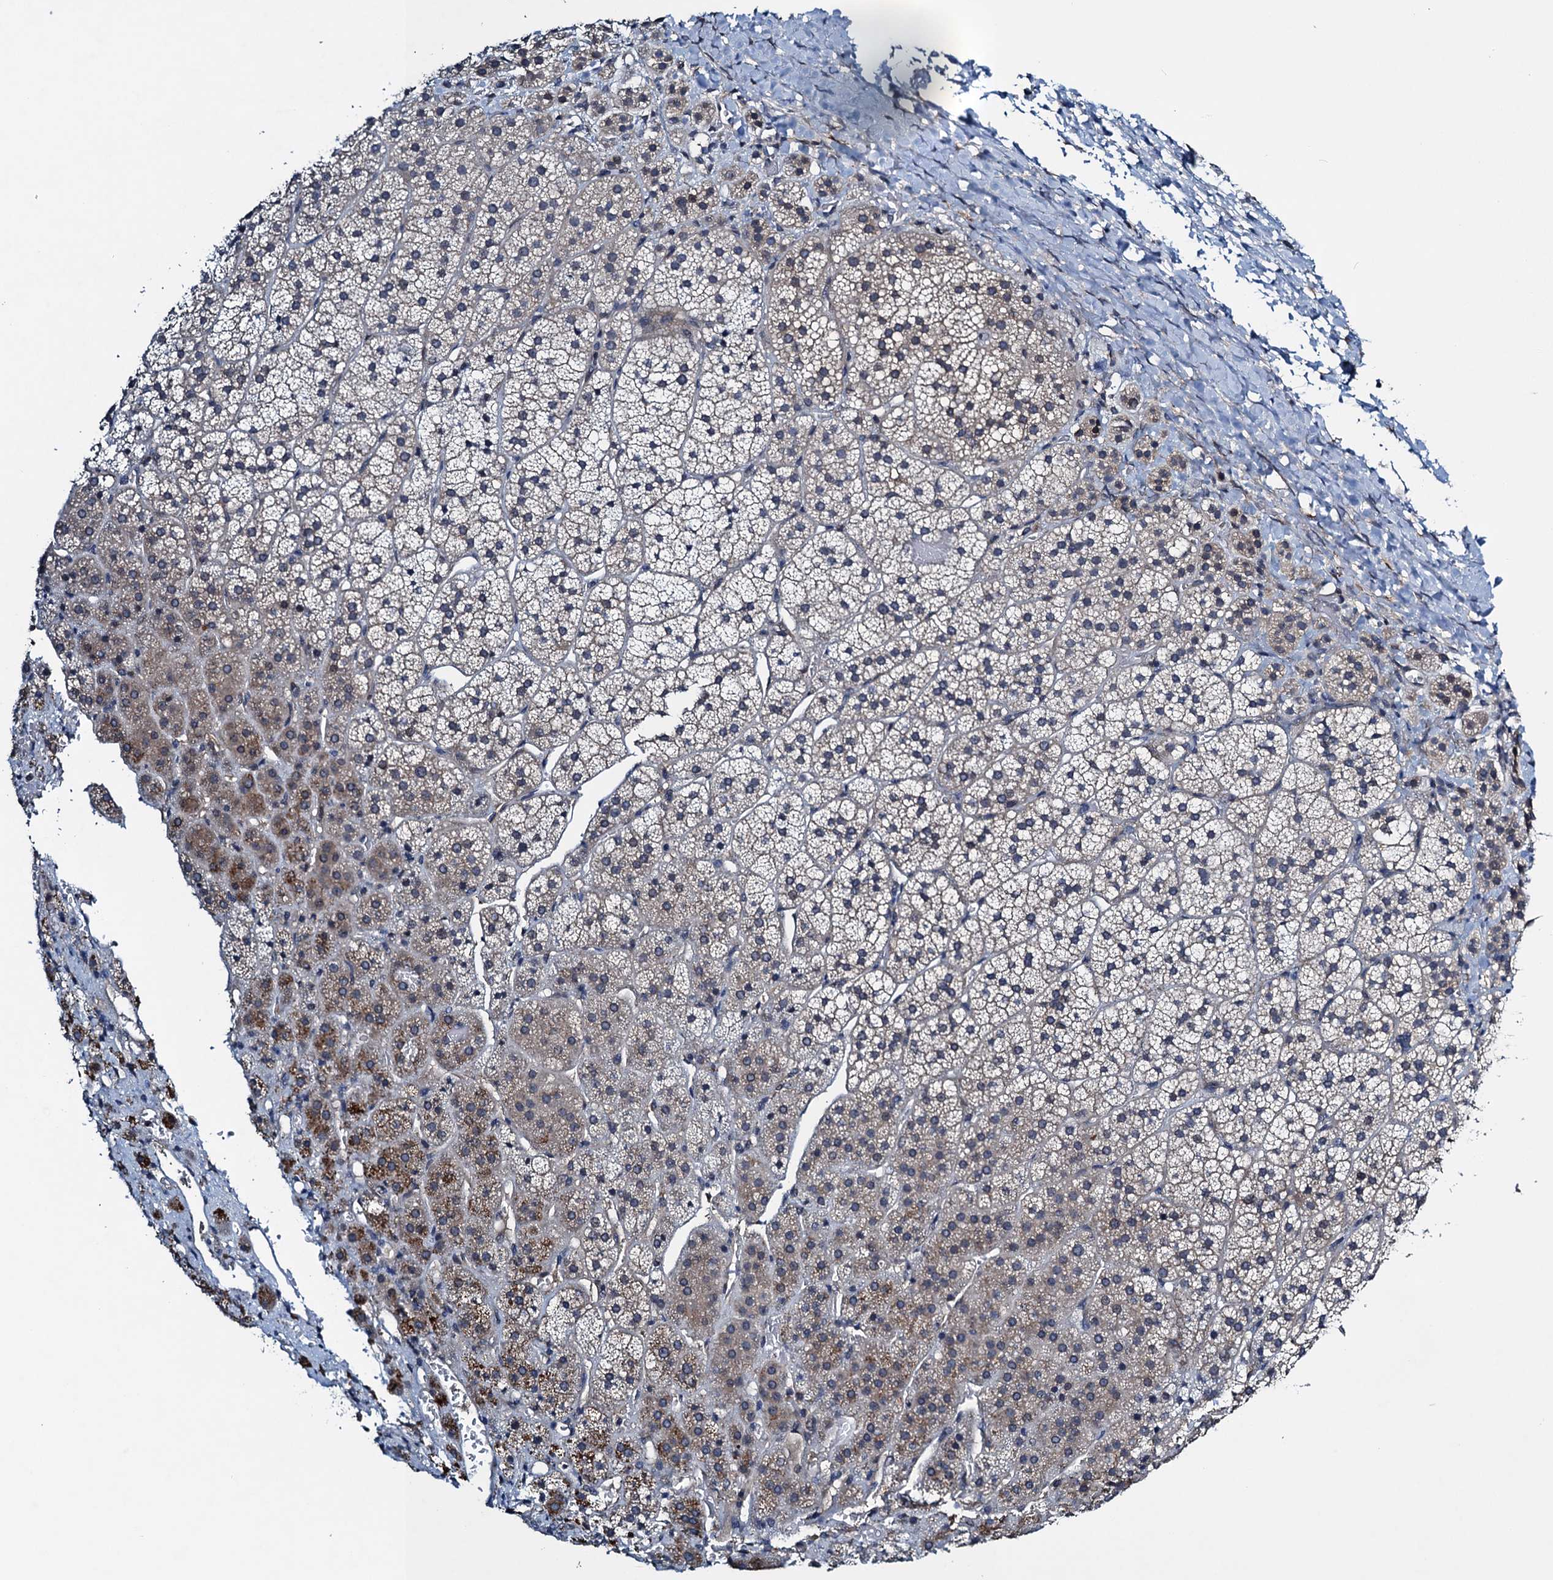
{"staining": {"intensity": "moderate", "quantity": "<25%", "location": "cytoplasmic/membranous"}, "tissue": "adrenal gland", "cell_type": "Glandular cells", "image_type": "normal", "snomed": [{"axis": "morphology", "description": "Normal tissue, NOS"}, {"axis": "topography", "description": "Adrenal gland"}], "caption": "Adrenal gland stained with DAB immunohistochemistry exhibits low levels of moderate cytoplasmic/membranous expression in about <25% of glandular cells. (brown staining indicates protein expression, while blue staining denotes nuclei).", "gene": "RNF165", "patient": {"sex": "female", "age": 44}}